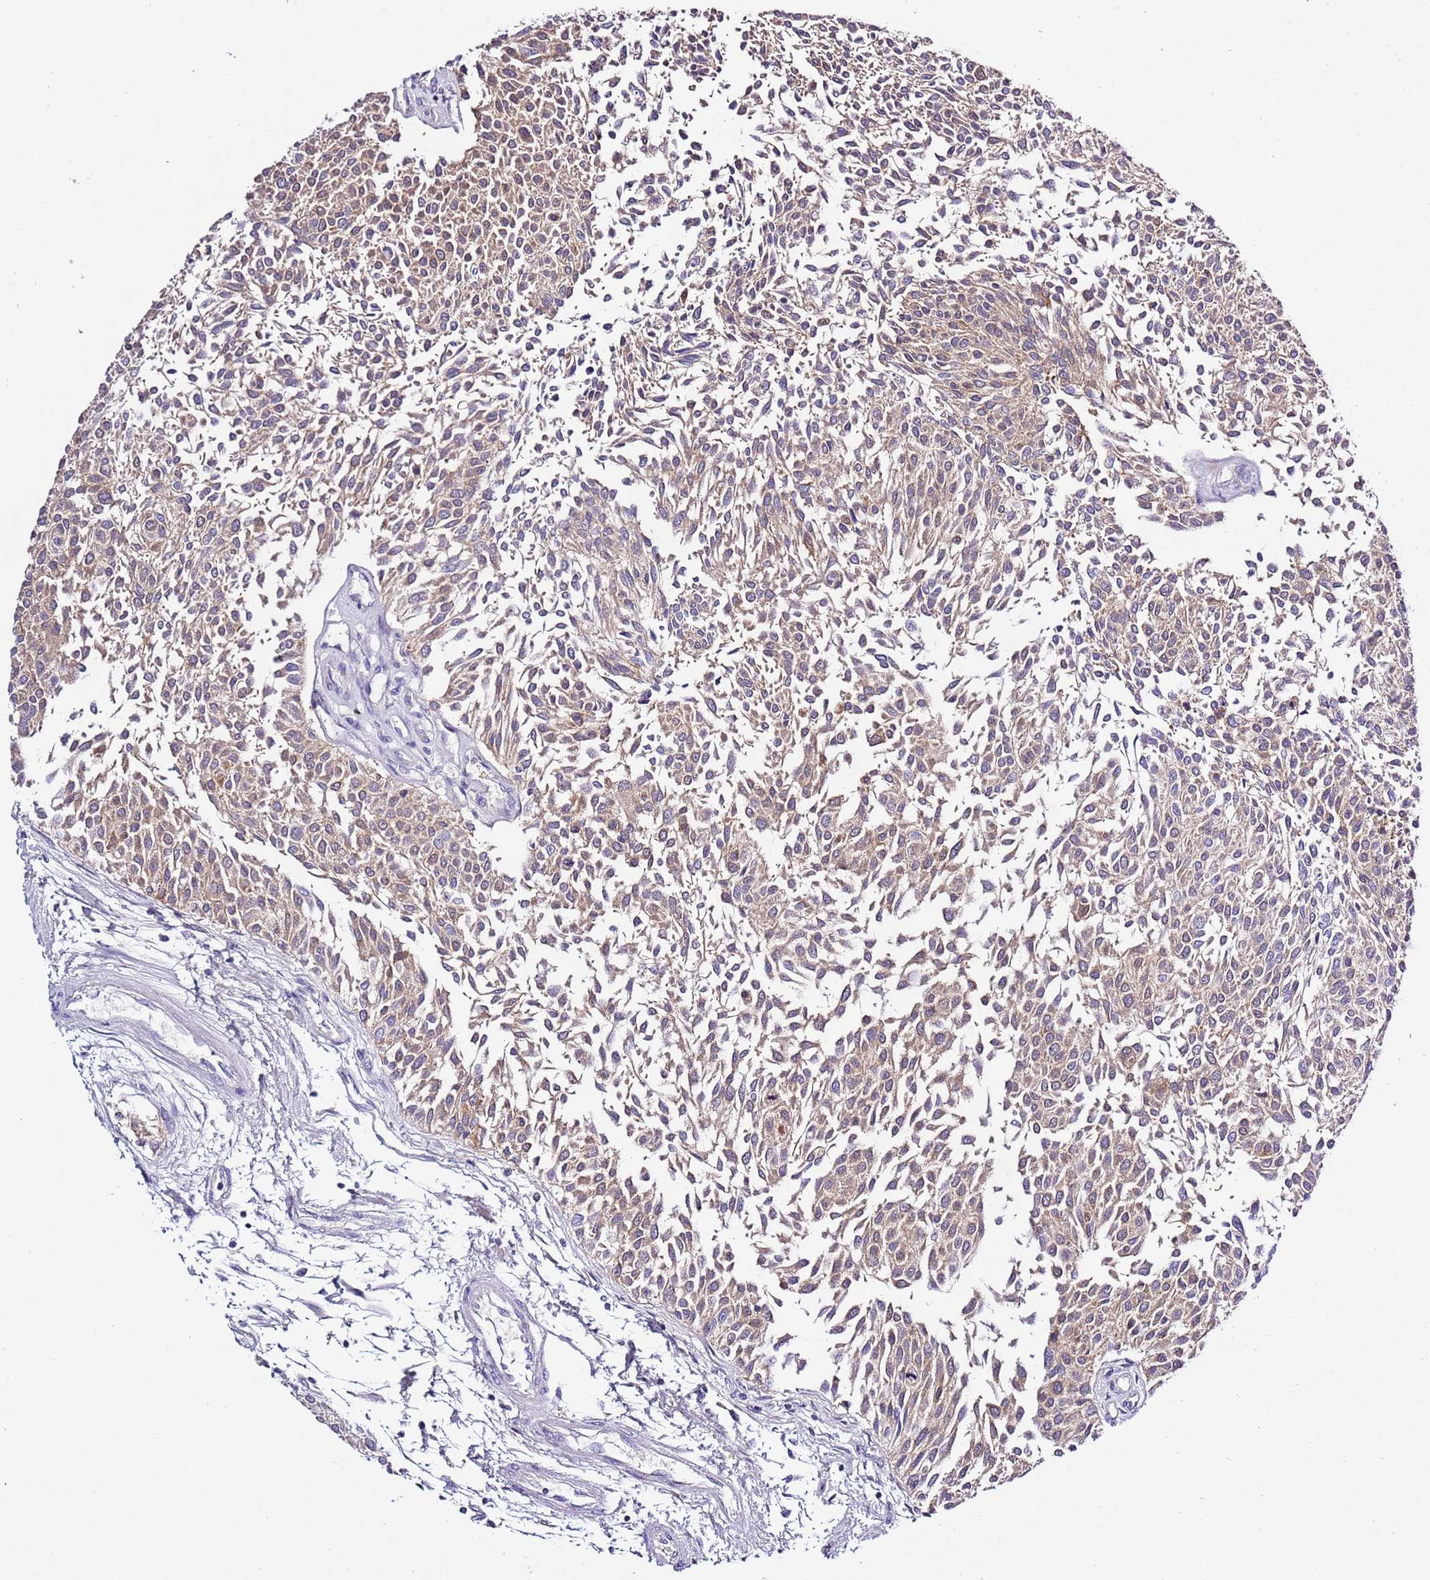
{"staining": {"intensity": "weak", "quantity": ">75%", "location": "cytoplasmic/membranous"}, "tissue": "urothelial cancer", "cell_type": "Tumor cells", "image_type": "cancer", "snomed": [{"axis": "morphology", "description": "Urothelial carcinoma, NOS"}, {"axis": "topography", "description": "Urinary bladder"}], "caption": "Brown immunohistochemical staining in human transitional cell carcinoma demonstrates weak cytoplasmic/membranous expression in approximately >75% of tumor cells.", "gene": "STIP1", "patient": {"sex": "male", "age": 55}}